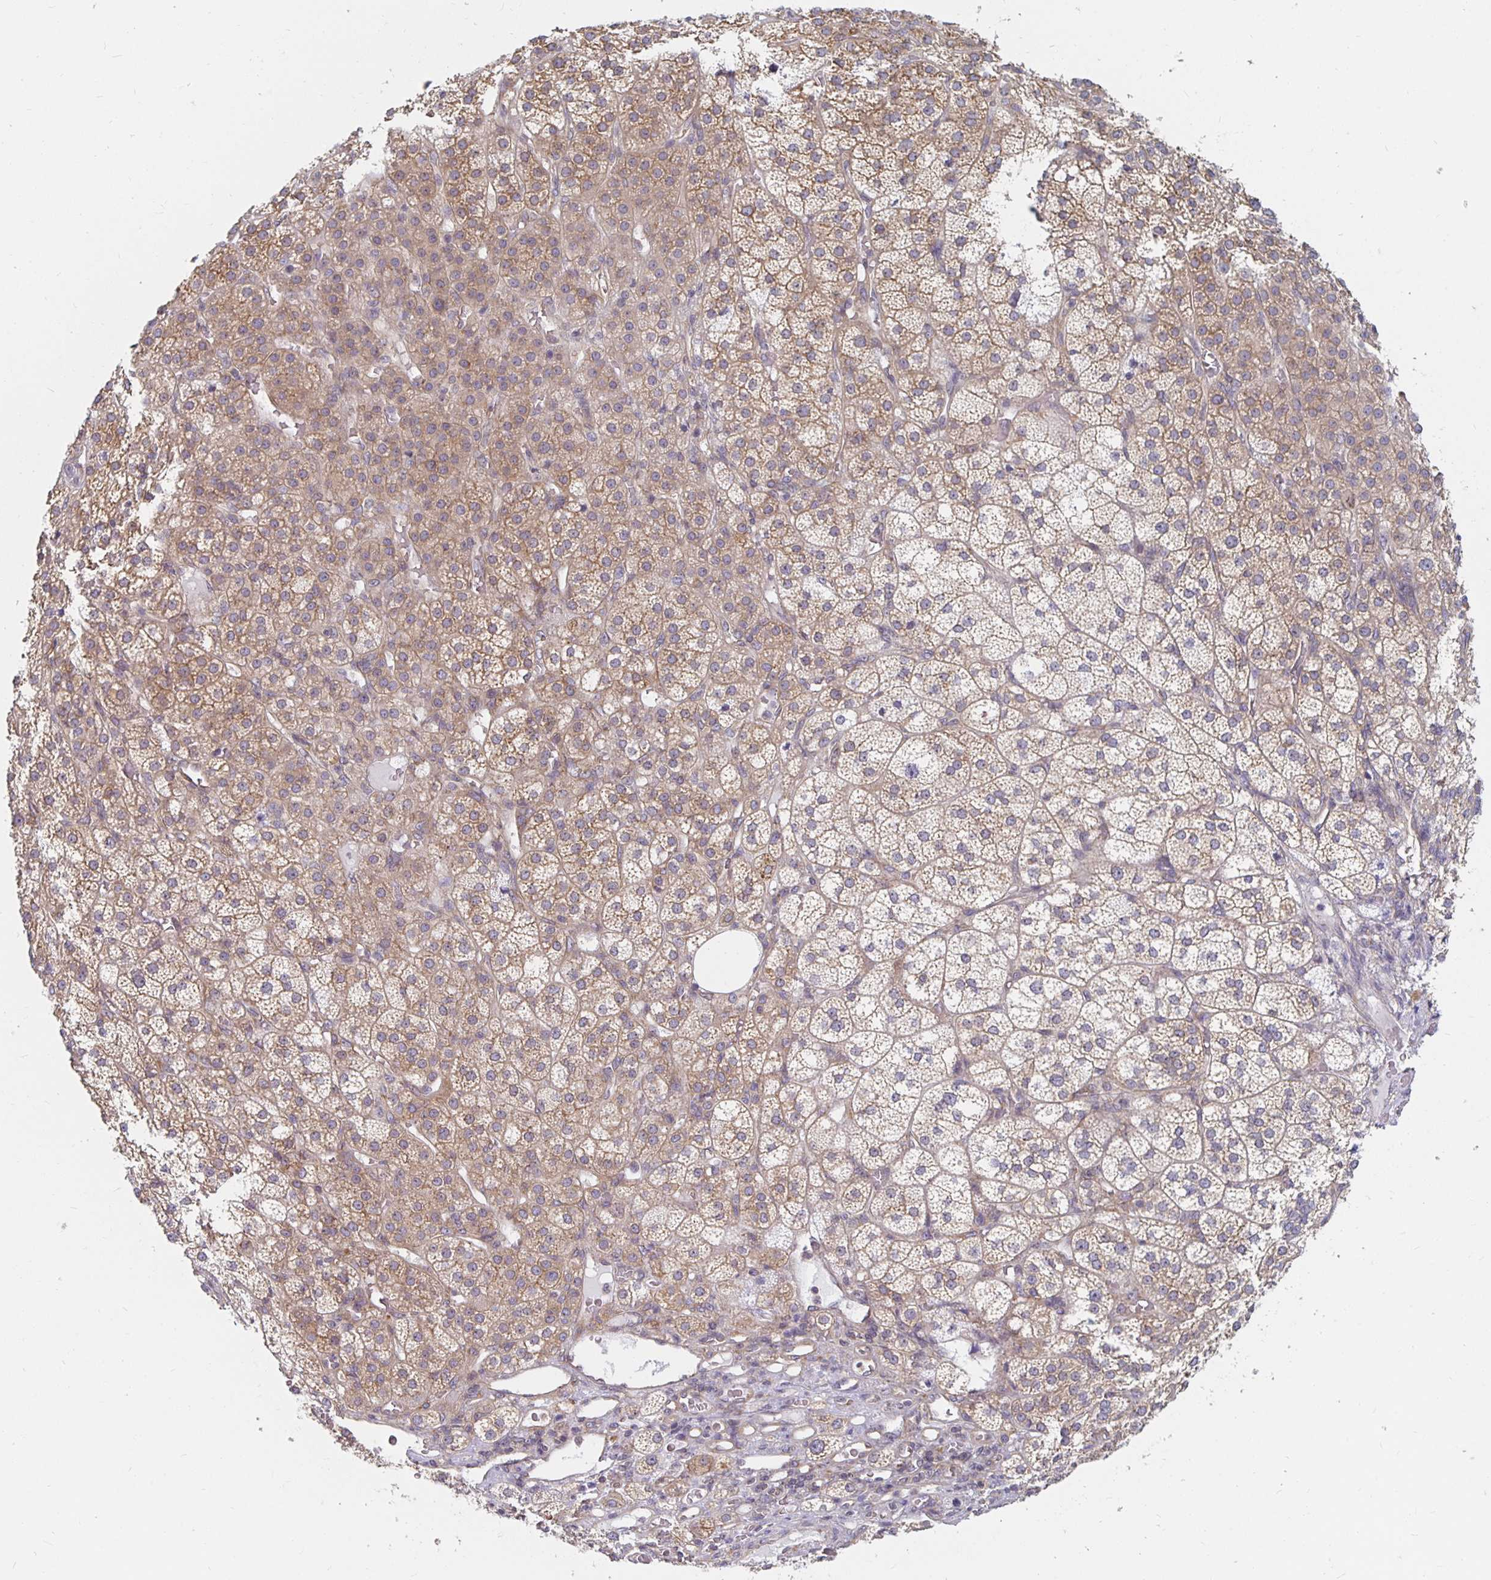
{"staining": {"intensity": "moderate", "quantity": "25%-75%", "location": "cytoplasmic/membranous"}, "tissue": "adrenal gland", "cell_type": "Glandular cells", "image_type": "normal", "snomed": [{"axis": "morphology", "description": "Normal tissue, NOS"}, {"axis": "topography", "description": "Adrenal gland"}], "caption": "Protein staining of normal adrenal gland shows moderate cytoplasmic/membranous positivity in approximately 25%-75% of glandular cells.", "gene": "PDAP1", "patient": {"sex": "female", "age": 60}}